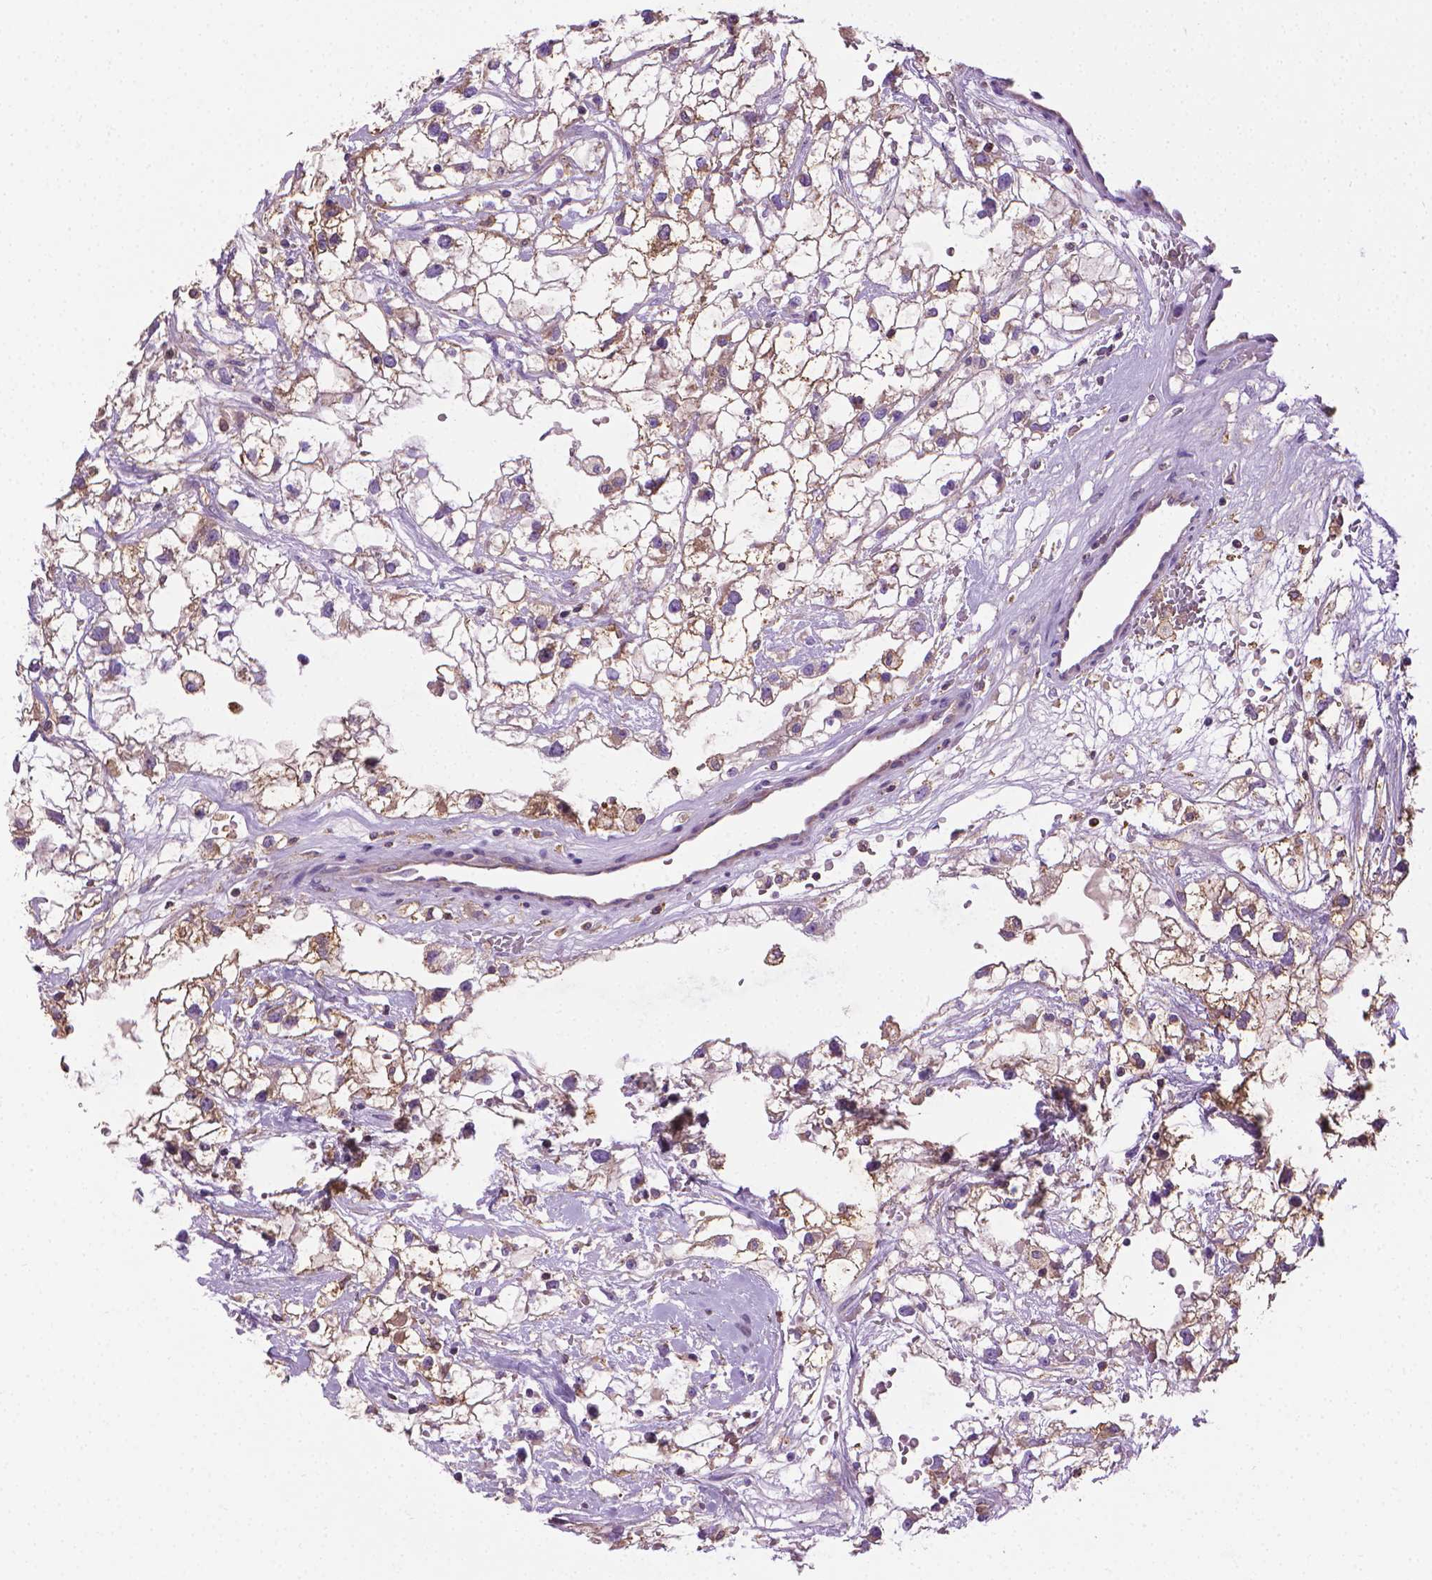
{"staining": {"intensity": "weak", "quantity": "<25%", "location": "cytoplasmic/membranous"}, "tissue": "renal cancer", "cell_type": "Tumor cells", "image_type": "cancer", "snomed": [{"axis": "morphology", "description": "Adenocarcinoma, NOS"}, {"axis": "topography", "description": "Kidney"}], "caption": "A high-resolution micrograph shows IHC staining of renal cancer, which exhibits no significant expression in tumor cells.", "gene": "SLC51B", "patient": {"sex": "male", "age": 59}}